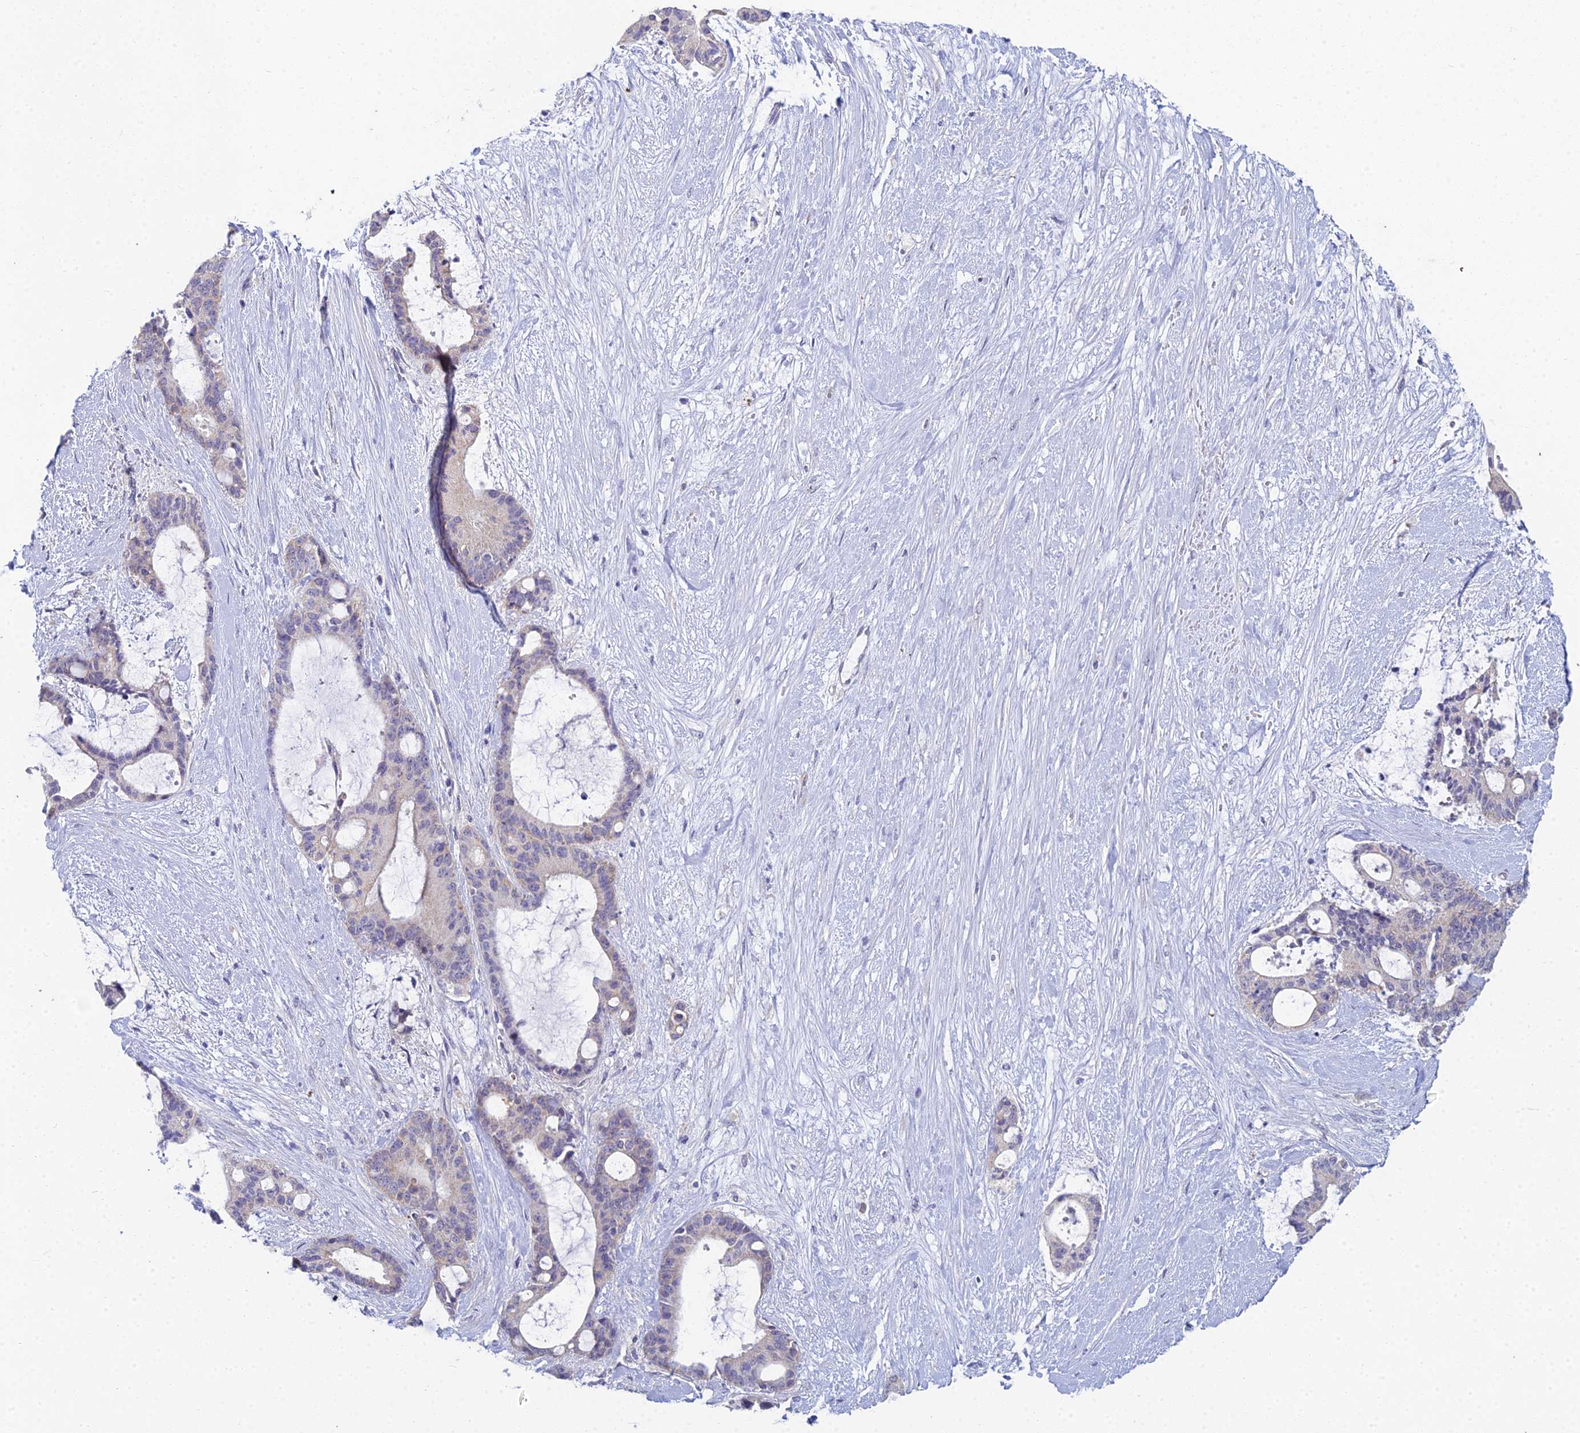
{"staining": {"intensity": "negative", "quantity": "none", "location": "none"}, "tissue": "liver cancer", "cell_type": "Tumor cells", "image_type": "cancer", "snomed": [{"axis": "morphology", "description": "Normal tissue, NOS"}, {"axis": "morphology", "description": "Cholangiocarcinoma"}, {"axis": "topography", "description": "Liver"}, {"axis": "topography", "description": "Peripheral nerve tissue"}], "caption": "This histopathology image is of liver cancer (cholangiocarcinoma) stained with immunohistochemistry to label a protein in brown with the nuclei are counter-stained blue. There is no positivity in tumor cells.", "gene": "EEF2KMT", "patient": {"sex": "female", "age": 73}}